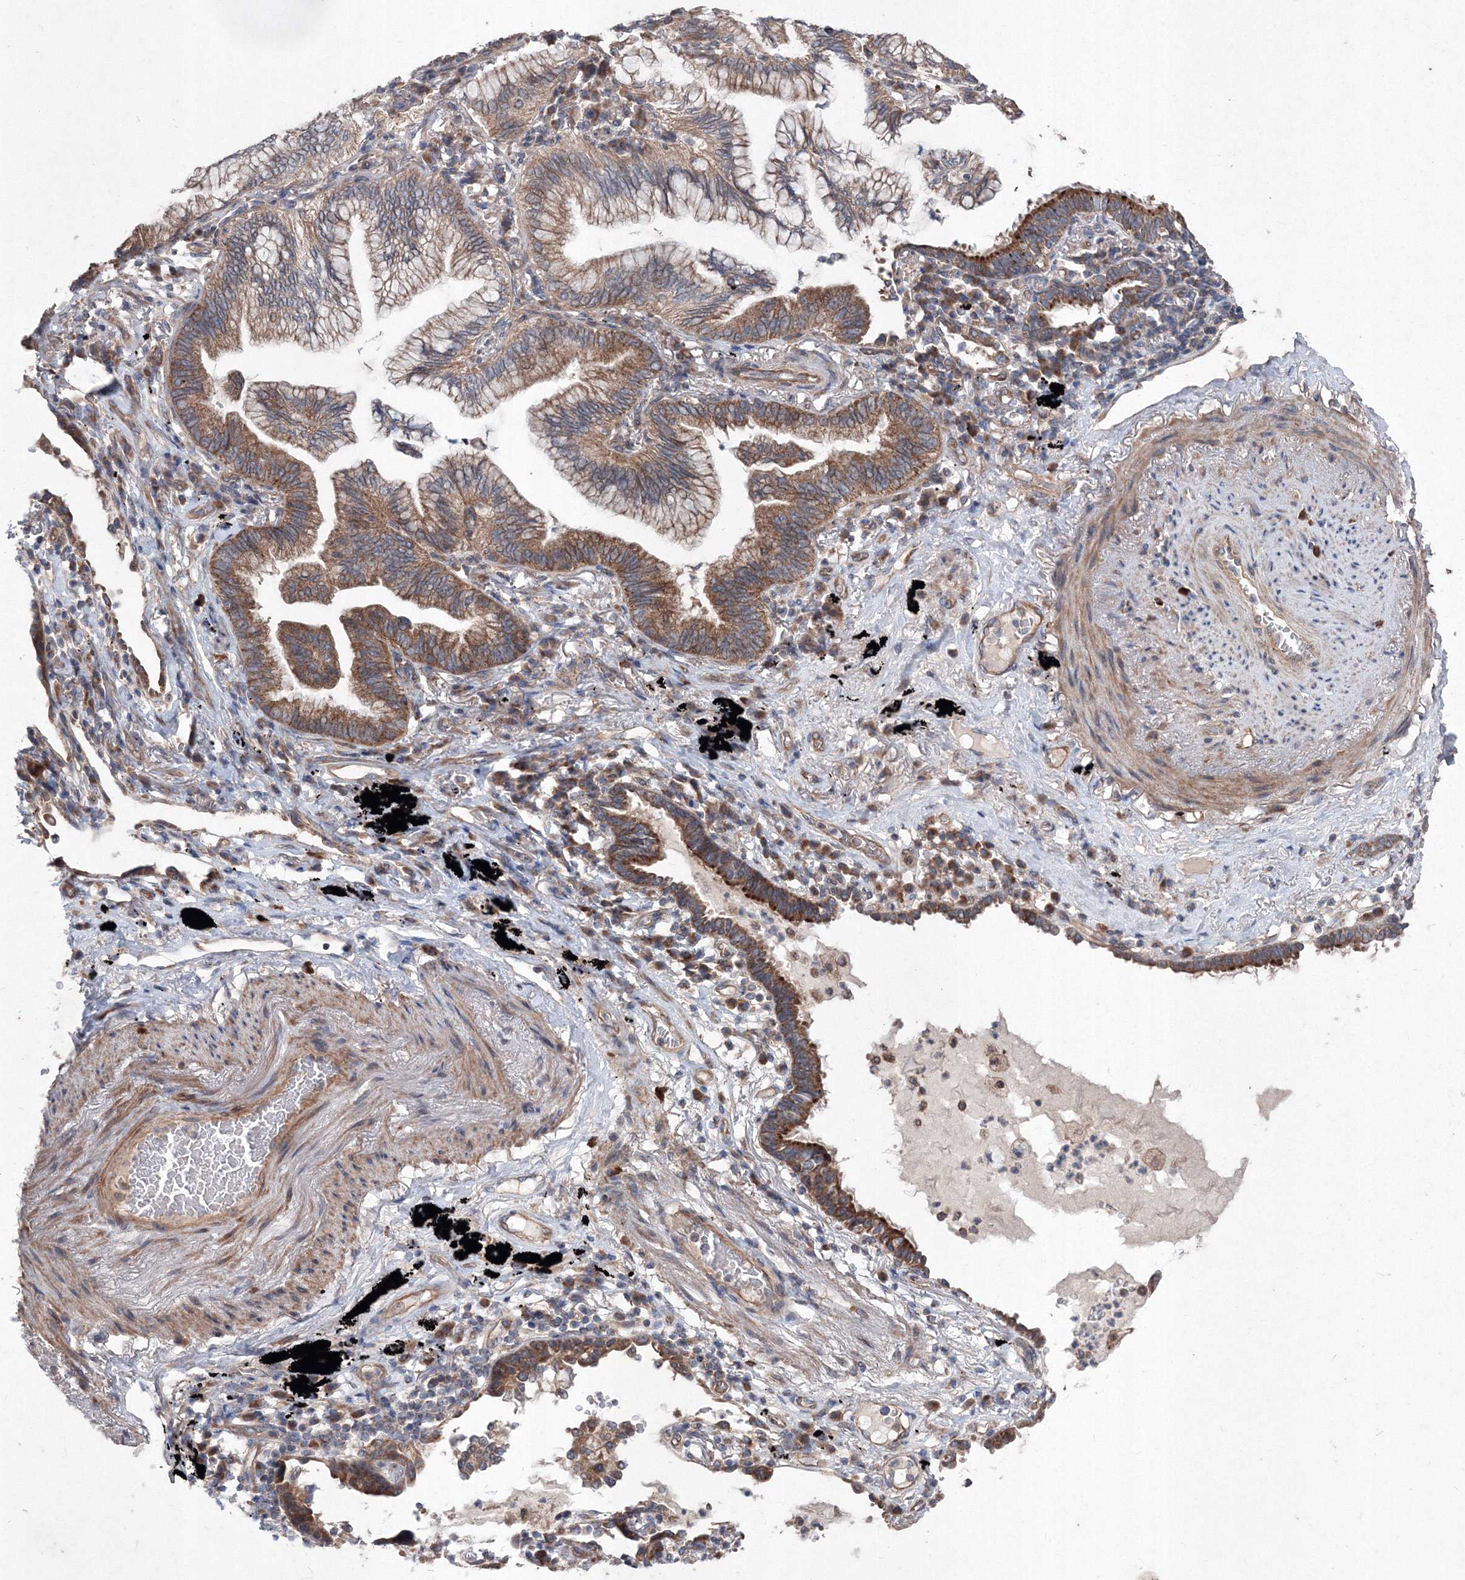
{"staining": {"intensity": "moderate", "quantity": "25%-75%", "location": "cytoplasmic/membranous"}, "tissue": "lung cancer", "cell_type": "Tumor cells", "image_type": "cancer", "snomed": [{"axis": "morphology", "description": "Adenocarcinoma, NOS"}, {"axis": "topography", "description": "Lung"}], "caption": "Immunohistochemistry (DAB (3,3'-diaminobenzidine)) staining of human lung adenocarcinoma exhibits moderate cytoplasmic/membranous protein expression in about 25%-75% of tumor cells. (DAB (3,3'-diaminobenzidine) IHC with brightfield microscopy, high magnification).", "gene": "MTRF1L", "patient": {"sex": "female", "age": 70}}